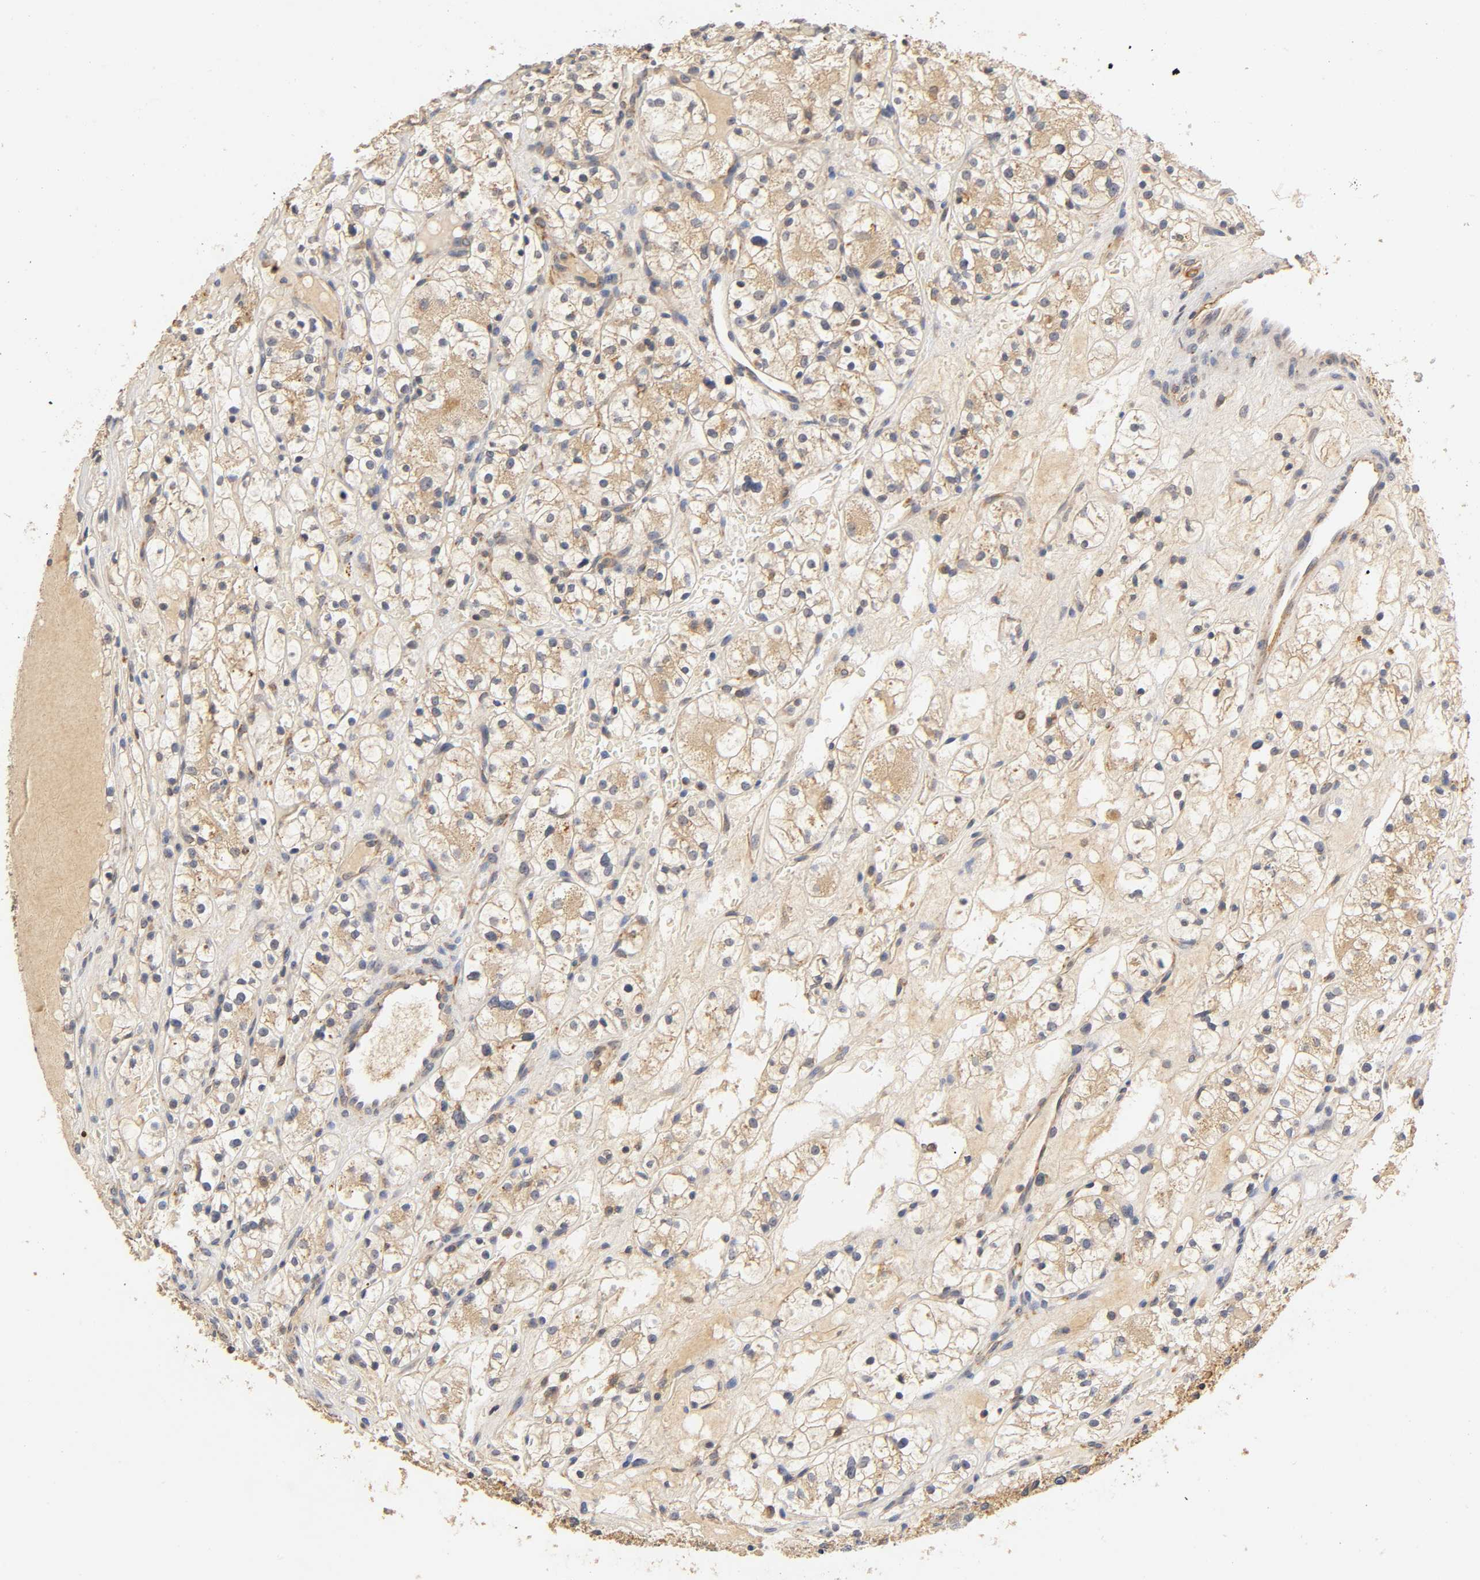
{"staining": {"intensity": "weak", "quantity": "<25%", "location": "cytoplasmic/membranous"}, "tissue": "renal cancer", "cell_type": "Tumor cells", "image_type": "cancer", "snomed": [{"axis": "morphology", "description": "Adenocarcinoma, NOS"}, {"axis": "topography", "description": "Kidney"}], "caption": "A high-resolution histopathology image shows immunohistochemistry staining of adenocarcinoma (renal), which shows no significant expression in tumor cells.", "gene": "SCAP", "patient": {"sex": "female", "age": 60}}